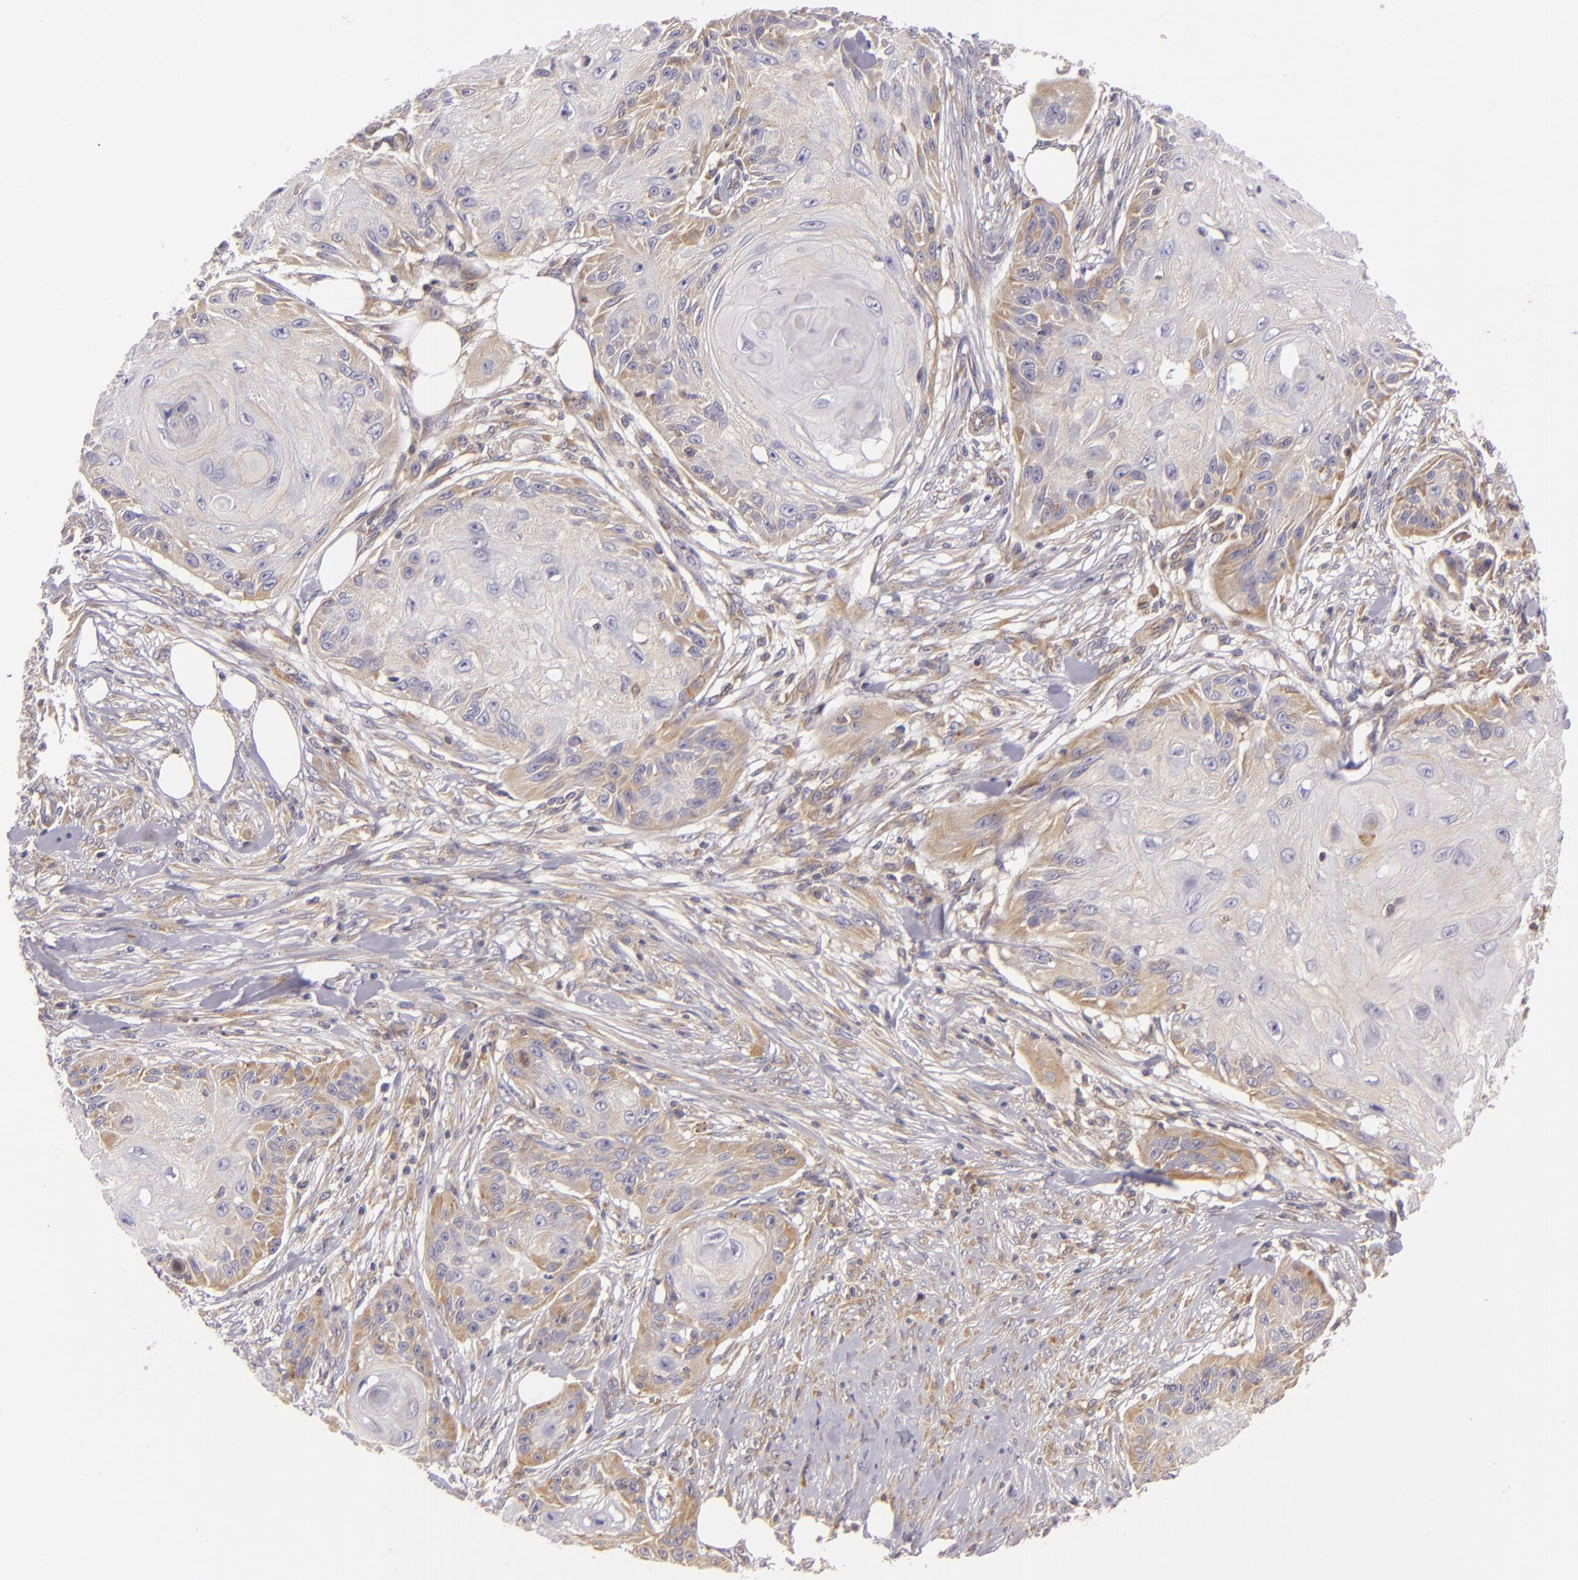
{"staining": {"intensity": "moderate", "quantity": "<25%", "location": "cytoplasmic/membranous"}, "tissue": "skin cancer", "cell_type": "Tumor cells", "image_type": "cancer", "snomed": [{"axis": "morphology", "description": "Squamous cell carcinoma, NOS"}, {"axis": "topography", "description": "Skin"}], "caption": "A brown stain highlights moderate cytoplasmic/membranous expression of a protein in squamous cell carcinoma (skin) tumor cells. (DAB (3,3'-diaminobenzidine) = brown stain, brightfield microscopy at high magnification).", "gene": "UPF3B", "patient": {"sex": "female", "age": 88}}